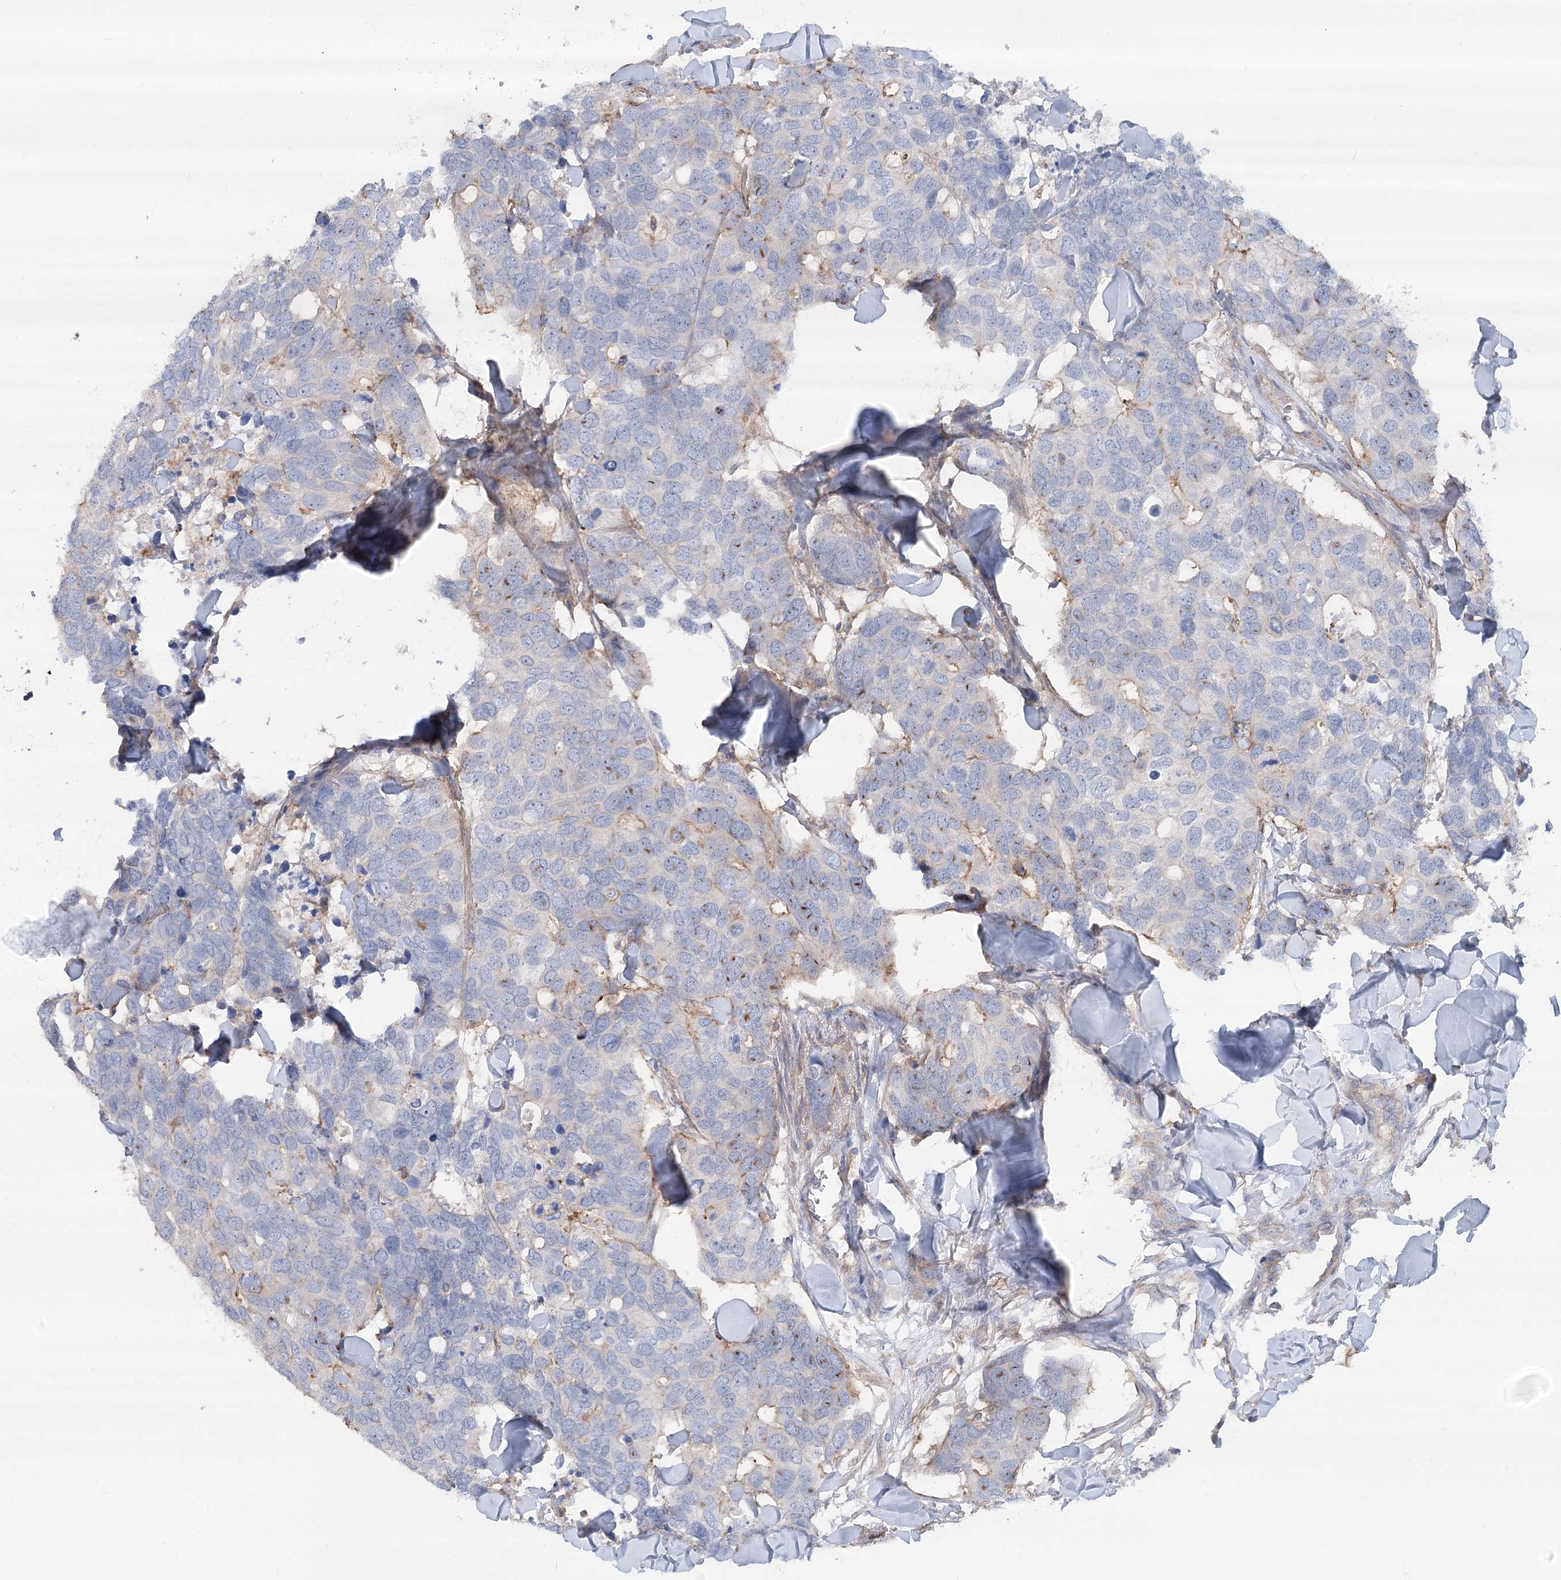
{"staining": {"intensity": "negative", "quantity": "none", "location": "none"}, "tissue": "breast cancer", "cell_type": "Tumor cells", "image_type": "cancer", "snomed": [{"axis": "morphology", "description": "Duct carcinoma"}, {"axis": "topography", "description": "Breast"}], "caption": "Histopathology image shows no significant protein positivity in tumor cells of breast cancer (invasive ductal carcinoma). (DAB immunohistochemistry (IHC) with hematoxylin counter stain).", "gene": "LARP1B", "patient": {"sex": "female", "age": 83}}